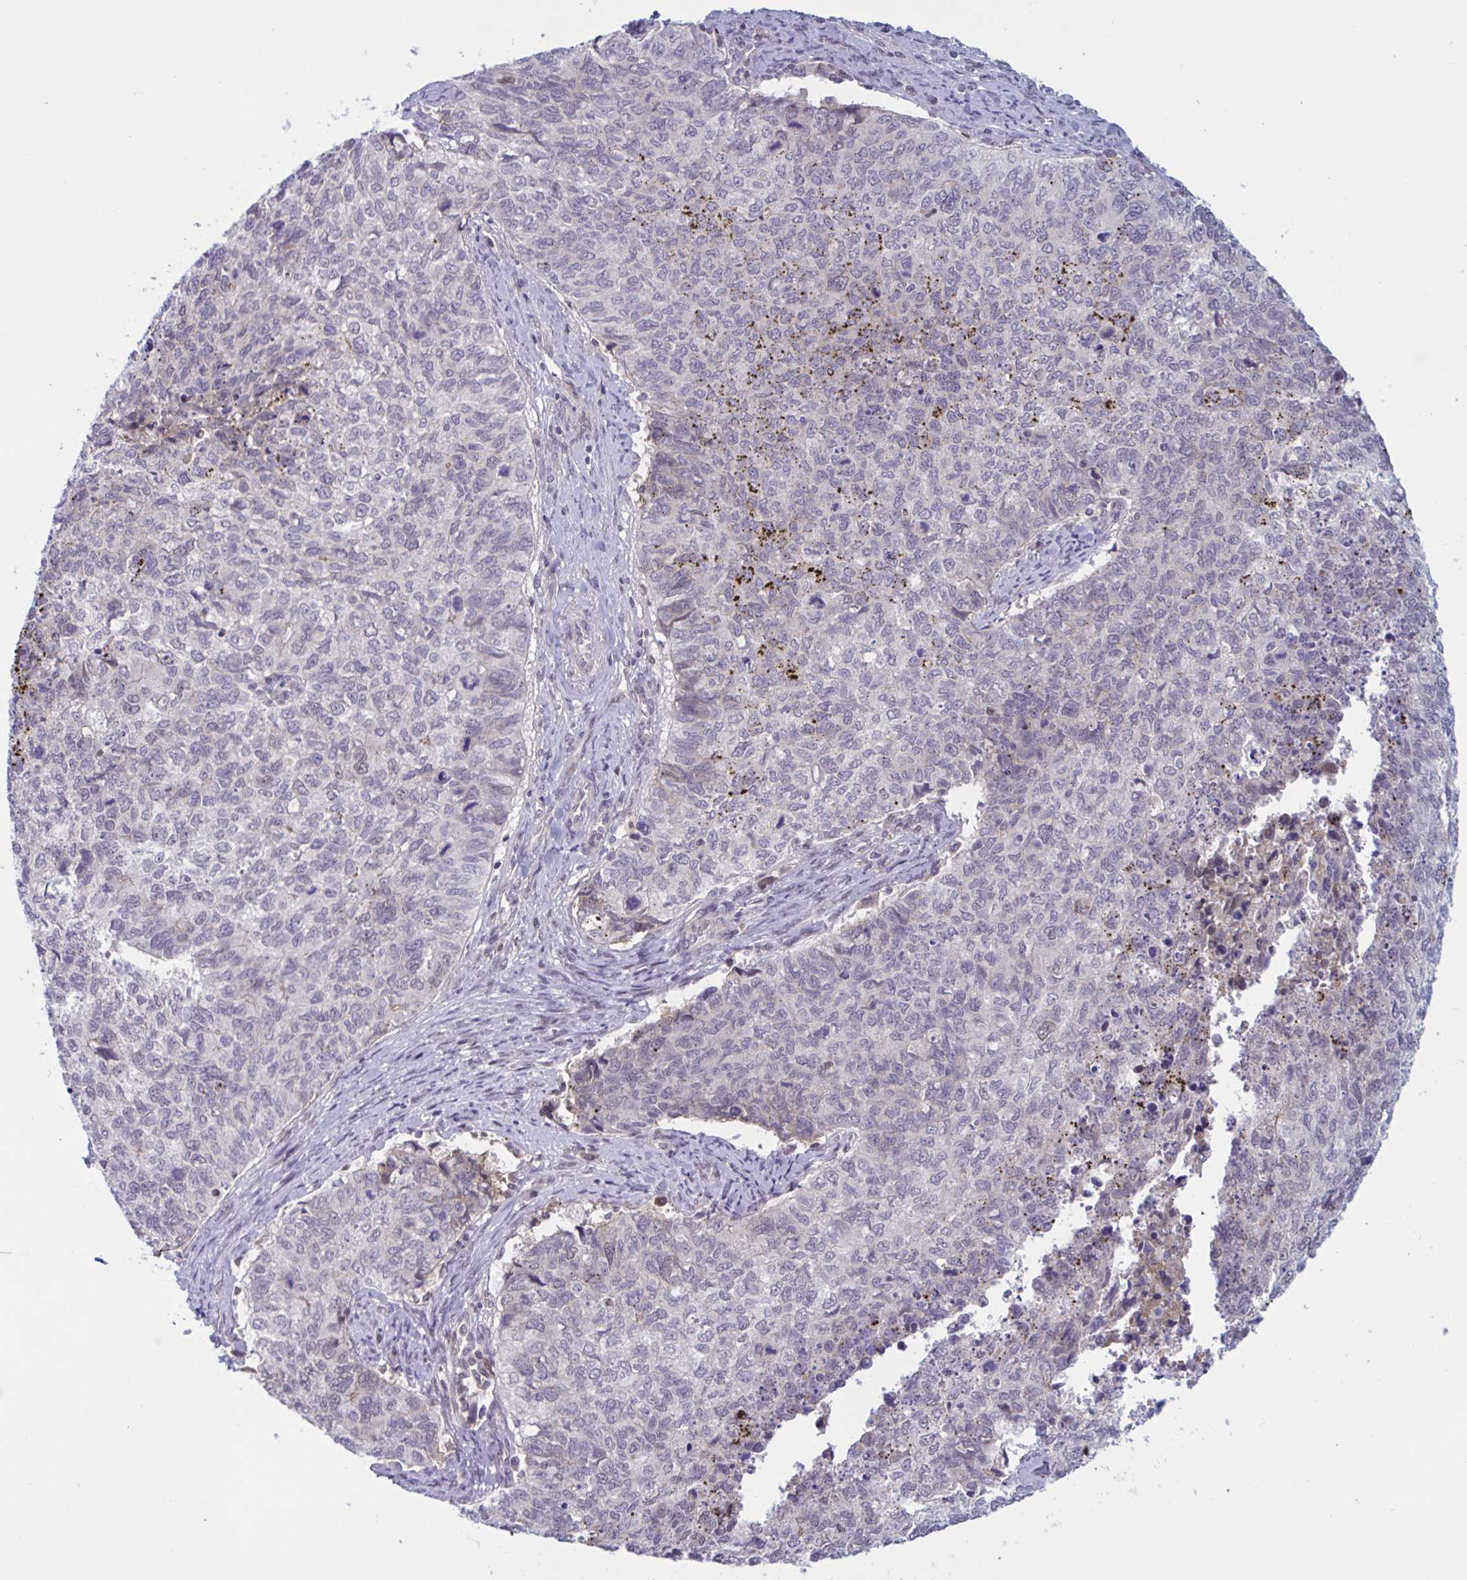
{"staining": {"intensity": "negative", "quantity": "none", "location": "none"}, "tissue": "cervical cancer", "cell_type": "Tumor cells", "image_type": "cancer", "snomed": [{"axis": "morphology", "description": "Adenocarcinoma, NOS"}, {"axis": "topography", "description": "Cervix"}], "caption": "Cervical cancer was stained to show a protein in brown. There is no significant positivity in tumor cells.", "gene": "TTC7B", "patient": {"sex": "female", "age": 63}}